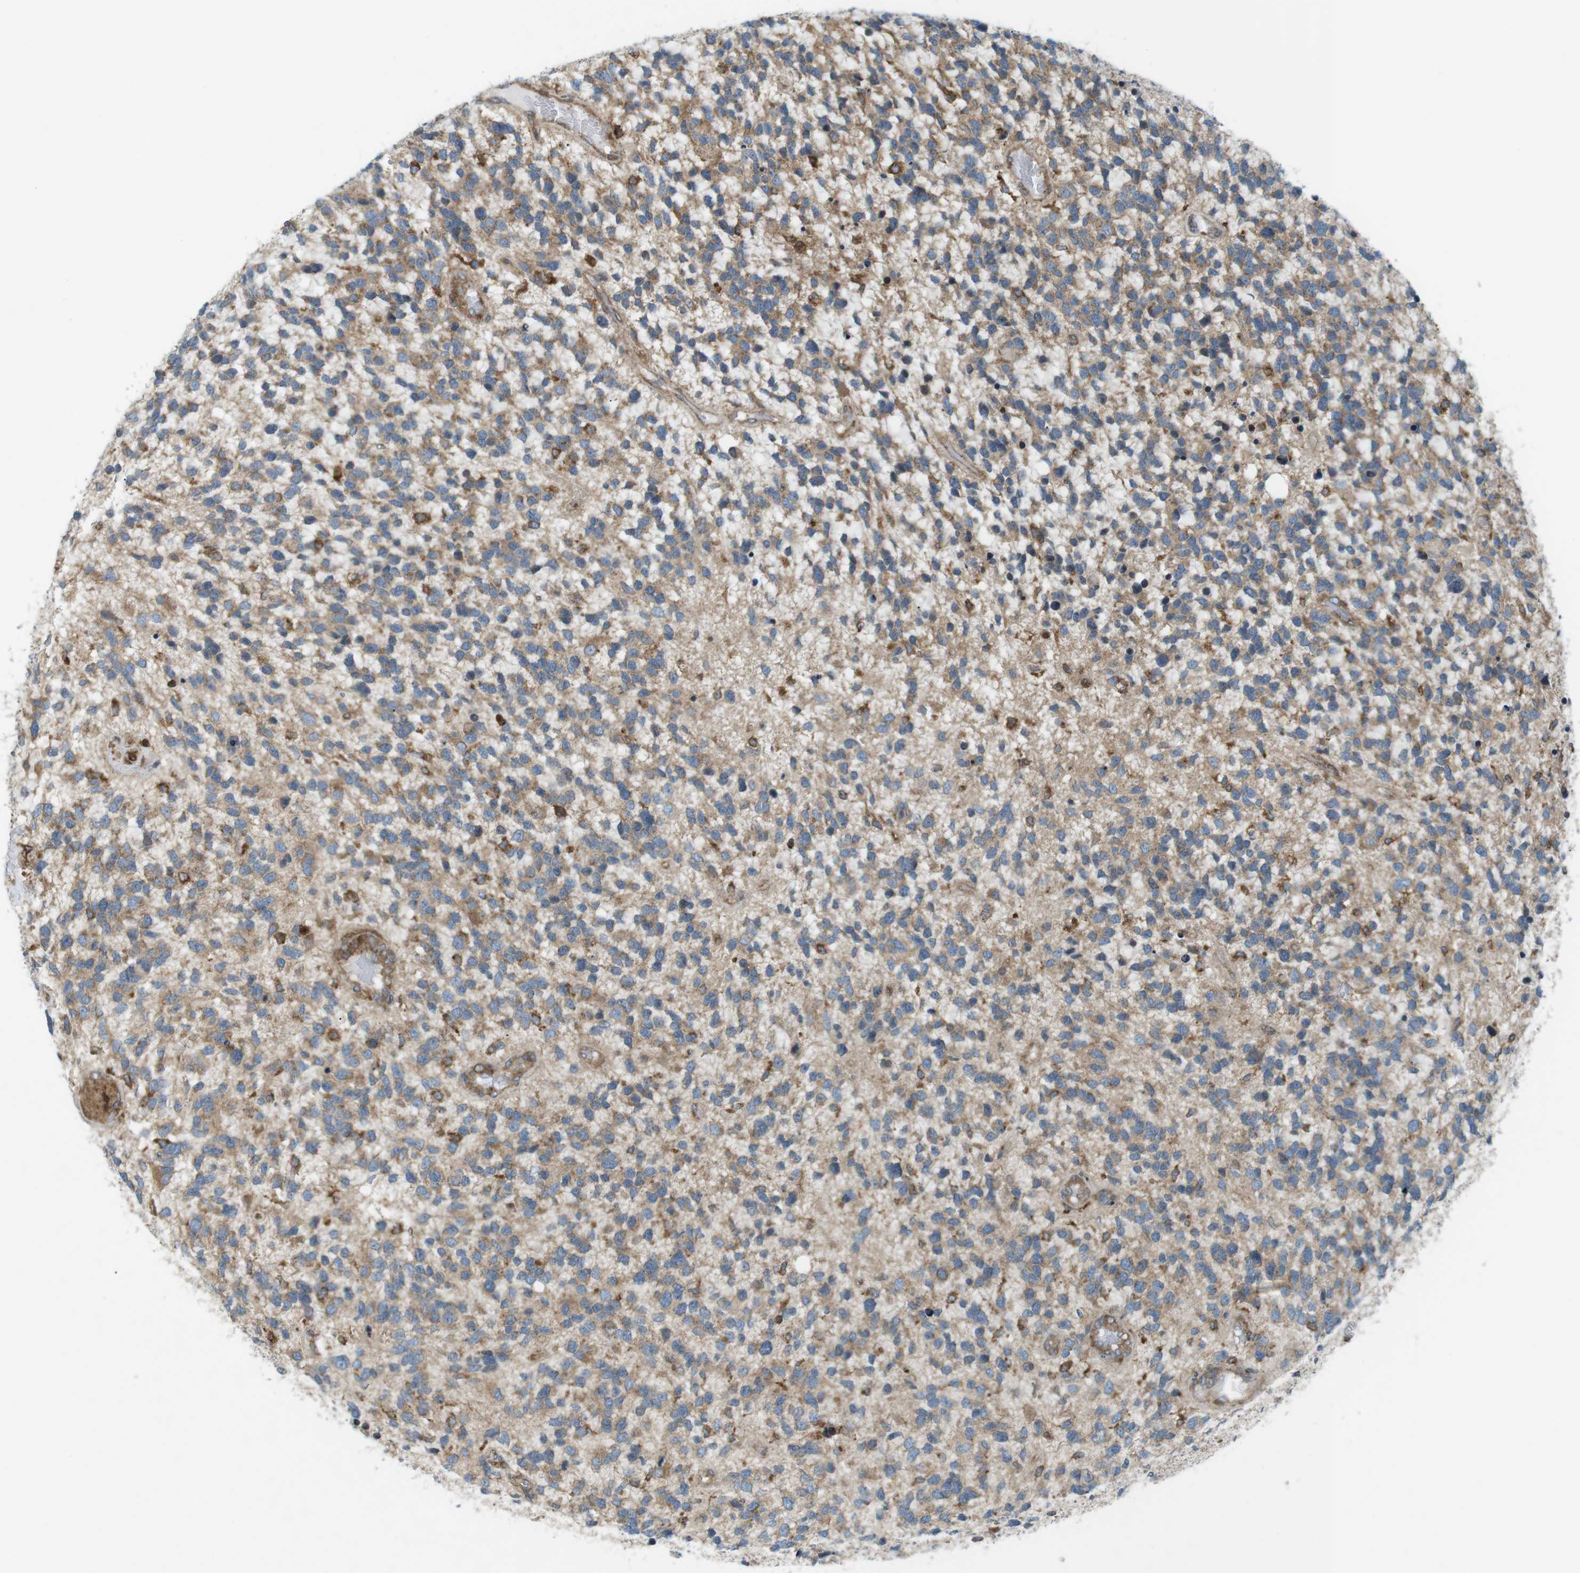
{"staining": {"intensity": "moderate", "quantity": ">75%", "location": "cytoplasmic/membranous"}, "tissue": "glioma", "cell_type": "Tumor cells", "image_type": "cancer", "snomed": [{"axis": "morphology", "description": "Glioma, malignant, High grade"}, {"axis": "topography", "description": "Brain"}], "caption": "A brown stain labels moderate cytoplasmic/membranous positivity of a protein in human glioma tumor cells. (DAB (3,3'-diaminobenzidine) = brown stain, brightfield microscopy at high magnification).", "gene": "FLII", "patient": {"sex": "female", "age": 58}}